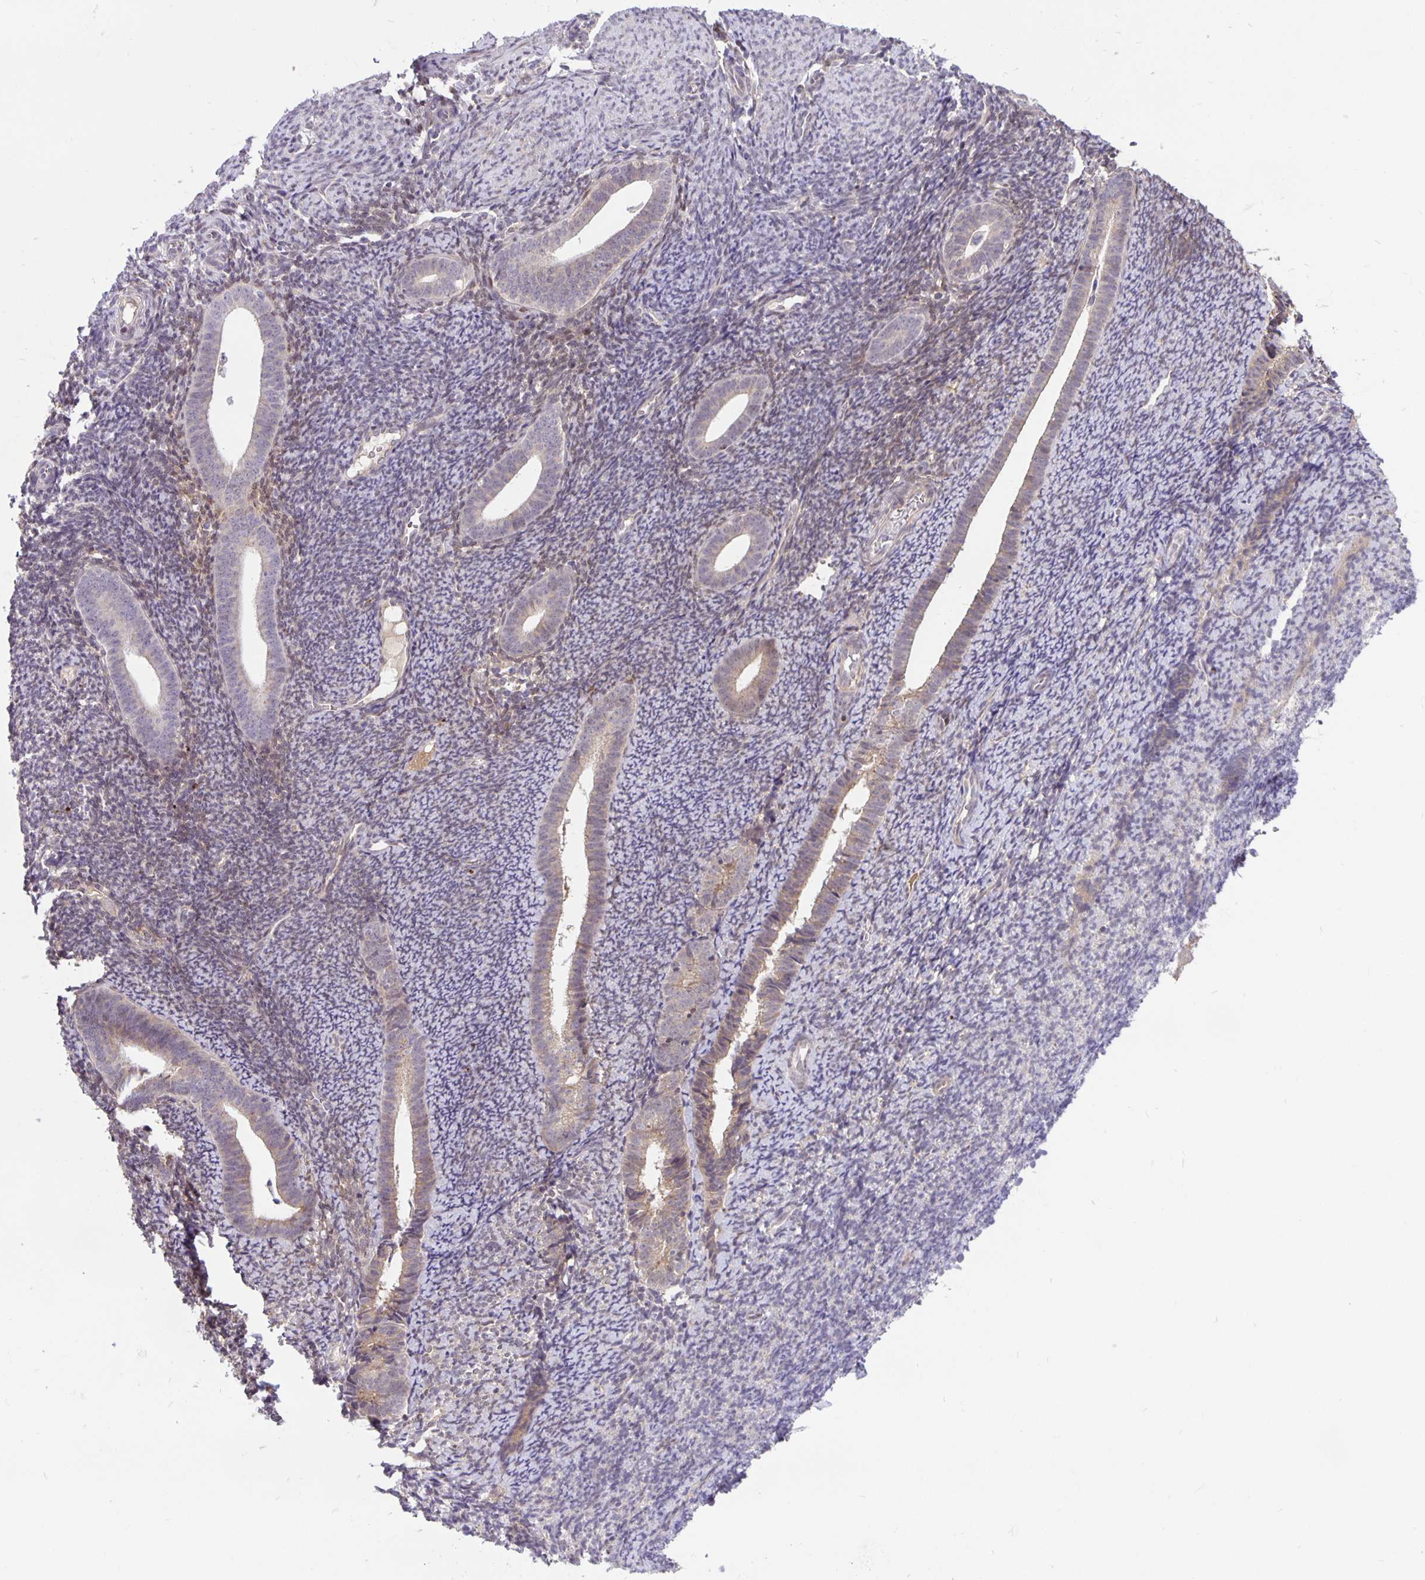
{"staining": {"intensity": "negative", "quantity": "none", "location": "none"}, "tissue": "endometrium", "cell_type": "Cells in endometrial stroma", "image_type": "normal", "snomed": [{"axis": "morphology", "description": "Normal tissue, NOS"}, {"axis": "topography", "description": "Endometrium"}], "caption": "Immunohistochemistry (IHC) photomicrograph of normal endometrium: human endometrium stained with DAB (3,3'-diaminobenzidine) exhibits no significant protein expression in cells in endometrial stroma. (DAB (3,3'-diaminobenzidine) immunohistochemistry (IHC) with hematoxylin counter stain).", "gene": "TAX1BP3", "patient": {"sex": "female", "age": 39}}